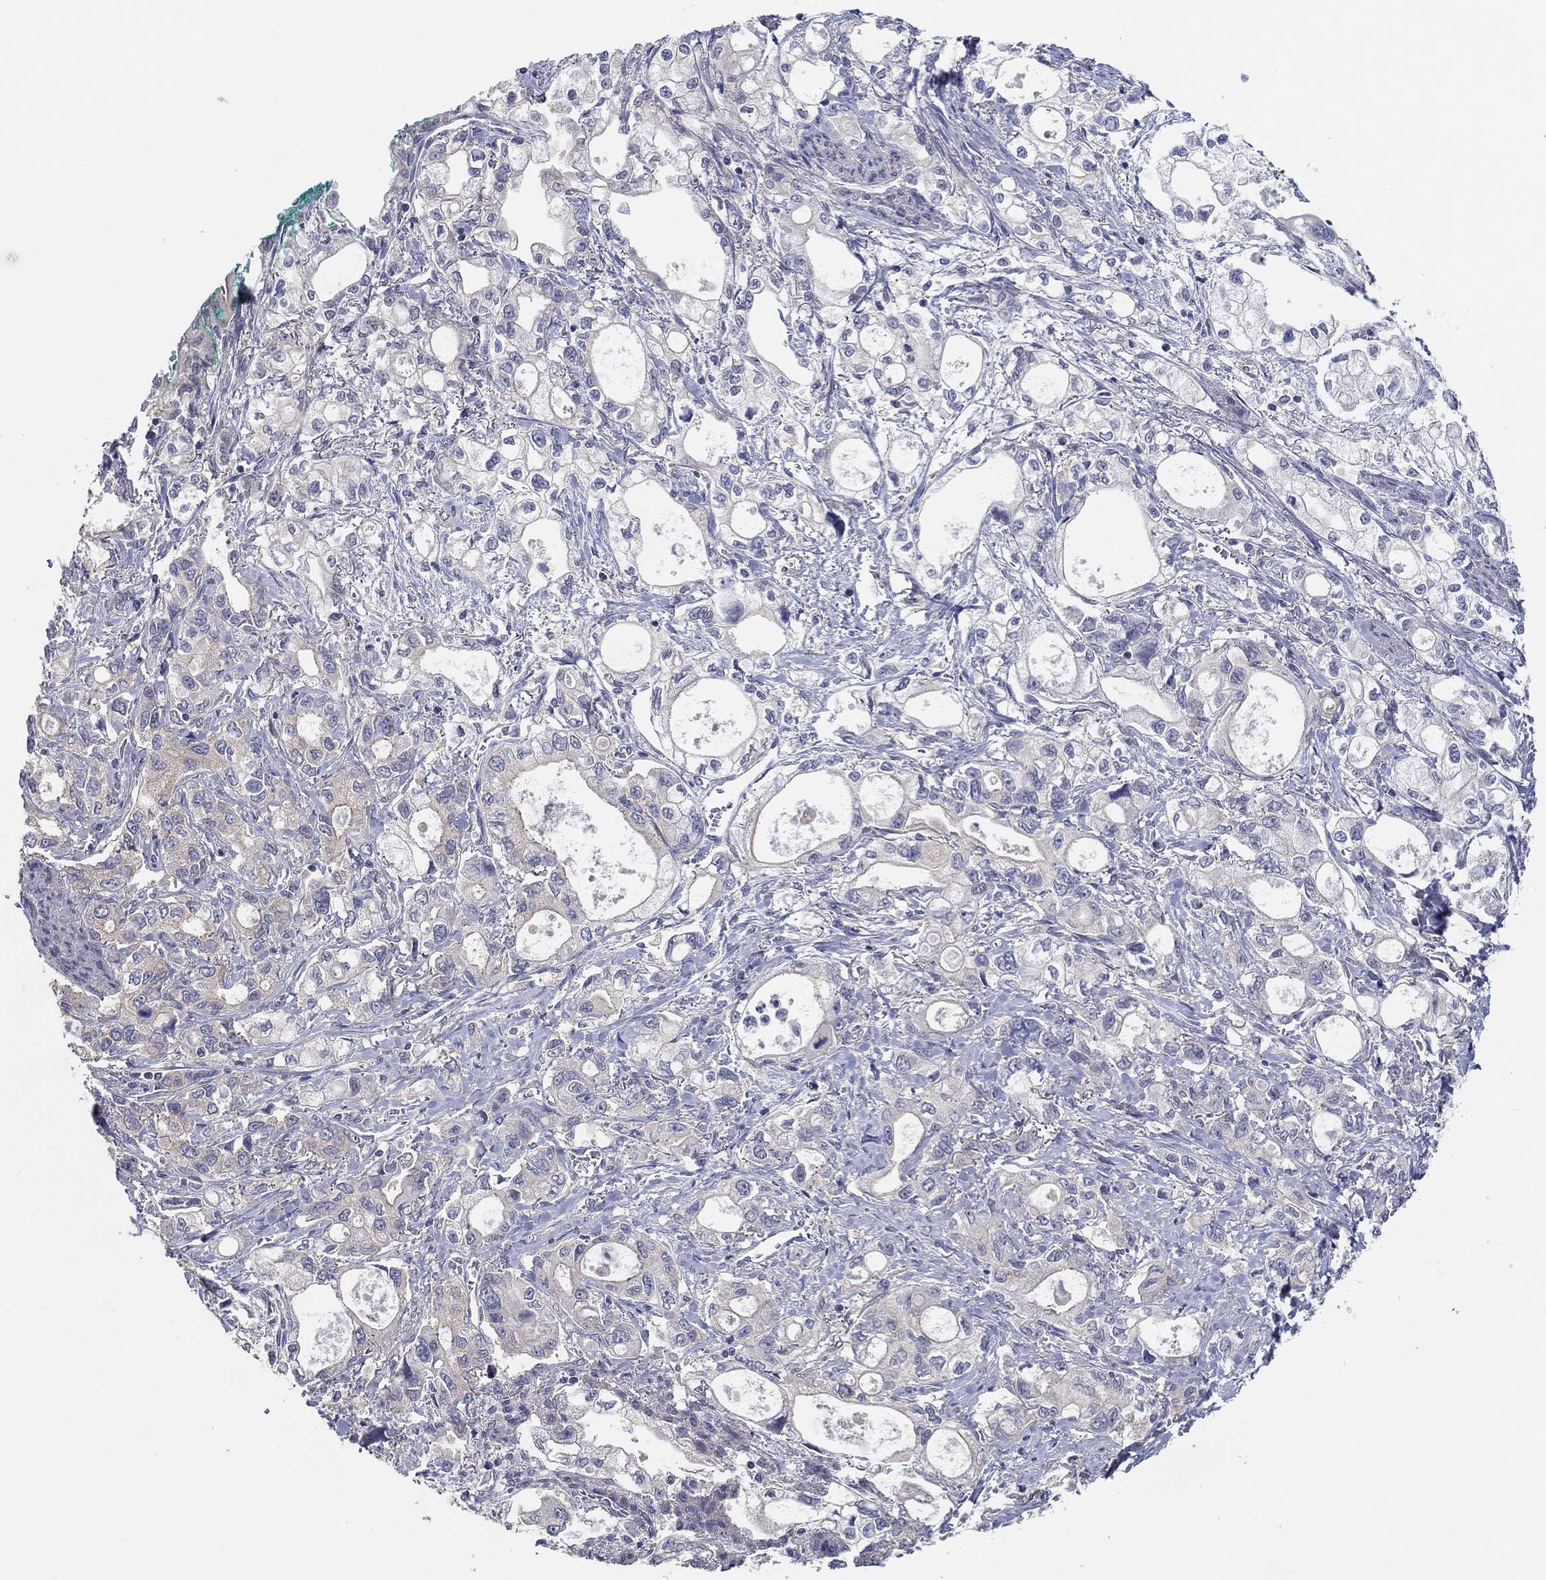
{"staining": {"intensity": "negative", "quantity": "none", "location": "none"}, "tissue": "stomach cancer", "cell_type": "Tumor cells", "image_type": "cancer", "snomed": [{"axis": "morphology", "description": "Adenocarcinoma, NOS"}, {"axis": "topography", "description": "Stomach"}], "caption": "Human stomach adenocarcinoma stained for a protein using immunohistochemistry (IHC) shows no expression in tumor cells.", "gene": "DOCK3", "patient": {"sex": "male", "age": 63}}